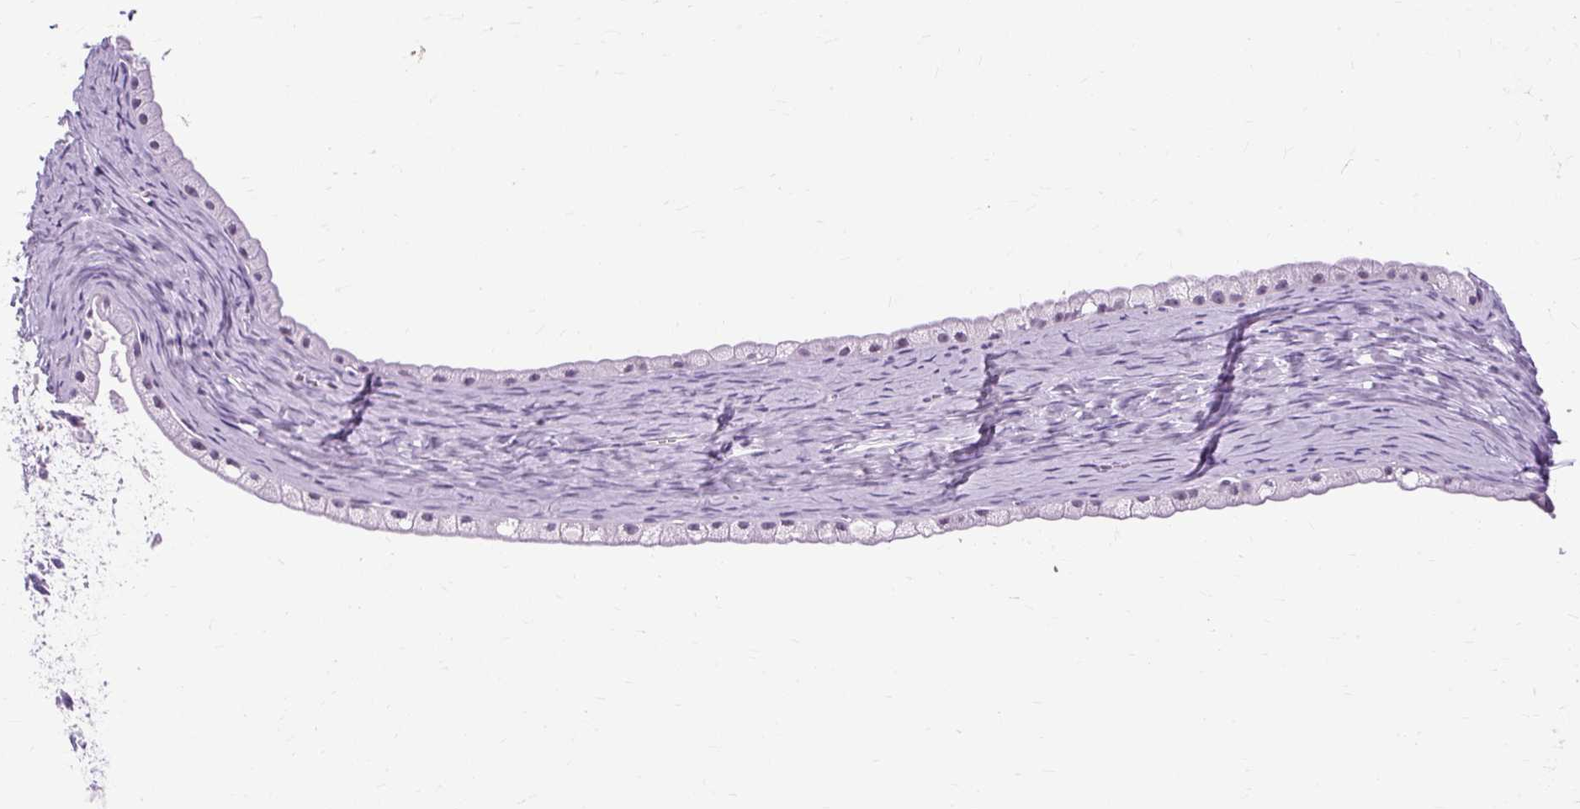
{"staining": {"intensity": "negative", "quantity": "none", "location": "none"}, "tissue": "ovarian cancer", "cell_type": "Tumor cells", "image_type": "cancer", "snomed": [{"axis": "morphology", "description": "Cystadenocarcinoma, mucinous, NOS"}, {"axis": "topography", "description": "Ovary"}], "caption": "This is an immunohistochemistry histopathology image of ovarian cancer. There is no expression in tumor cells.", "gene": "RYBP", "patient": {"sex": "female", "age": 61}}